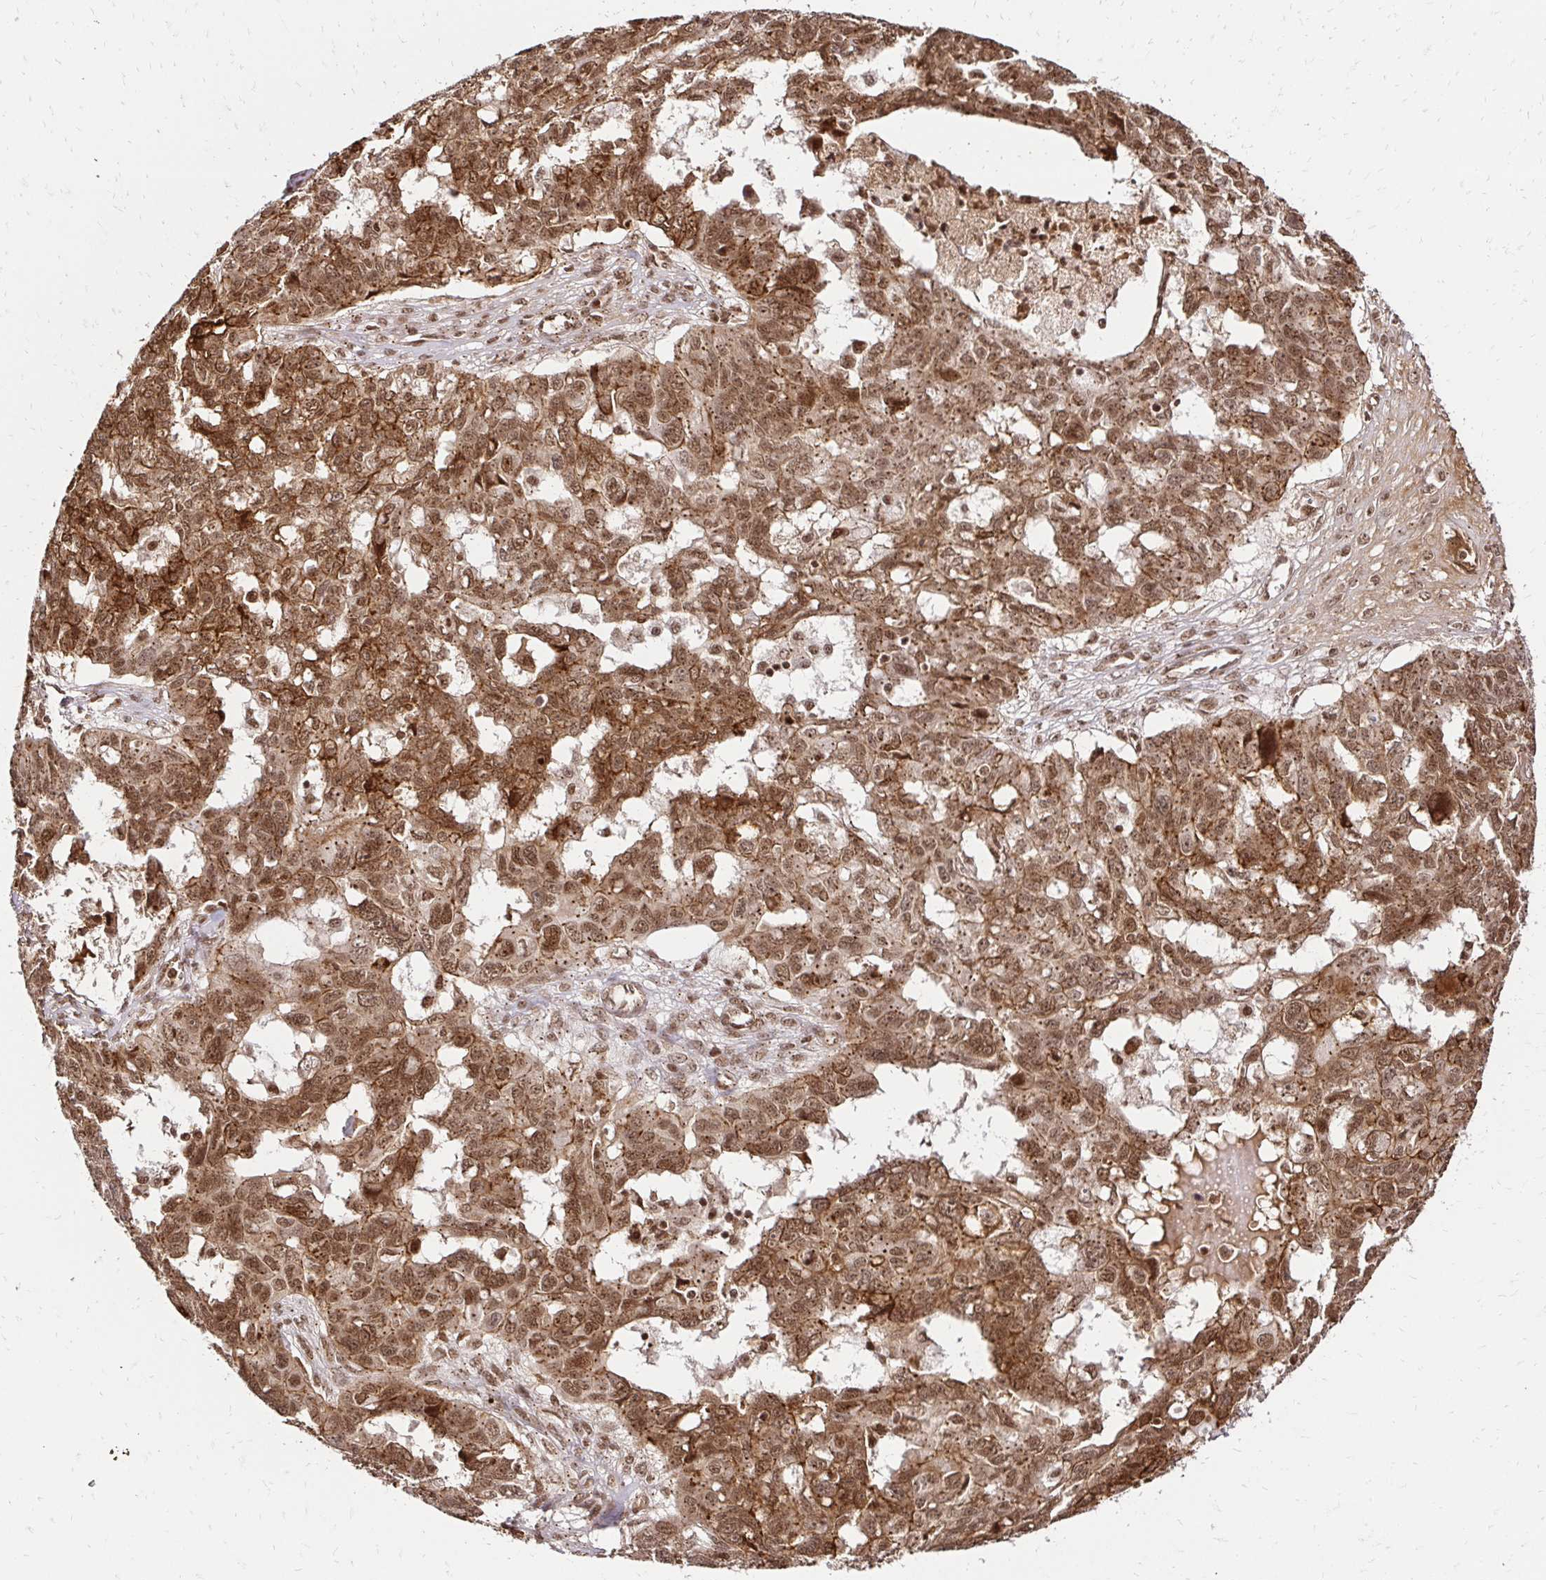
{"staining": {"intensity": "strong", "quantity": ">75%", "location": "cytoplasmic/membranous,nuclear"}, "tissue": "ovarian cancer", "cell_type": "Tumor cells", "image_type": "cancer", "snomed": [{"axis": "morphology", "description": "Carcinoma, endometroid"}, {"axis": "topography", "description": "Ovary"}], "caption": "A high amount of strong cytoplasmic/membranous and nuclear expression is seen in approximately >75% of tumor cells in ovarian endometroid carcinoma tissue.", "gene": "GLYR1", "patient": {"sex": "female", "age": 70}}